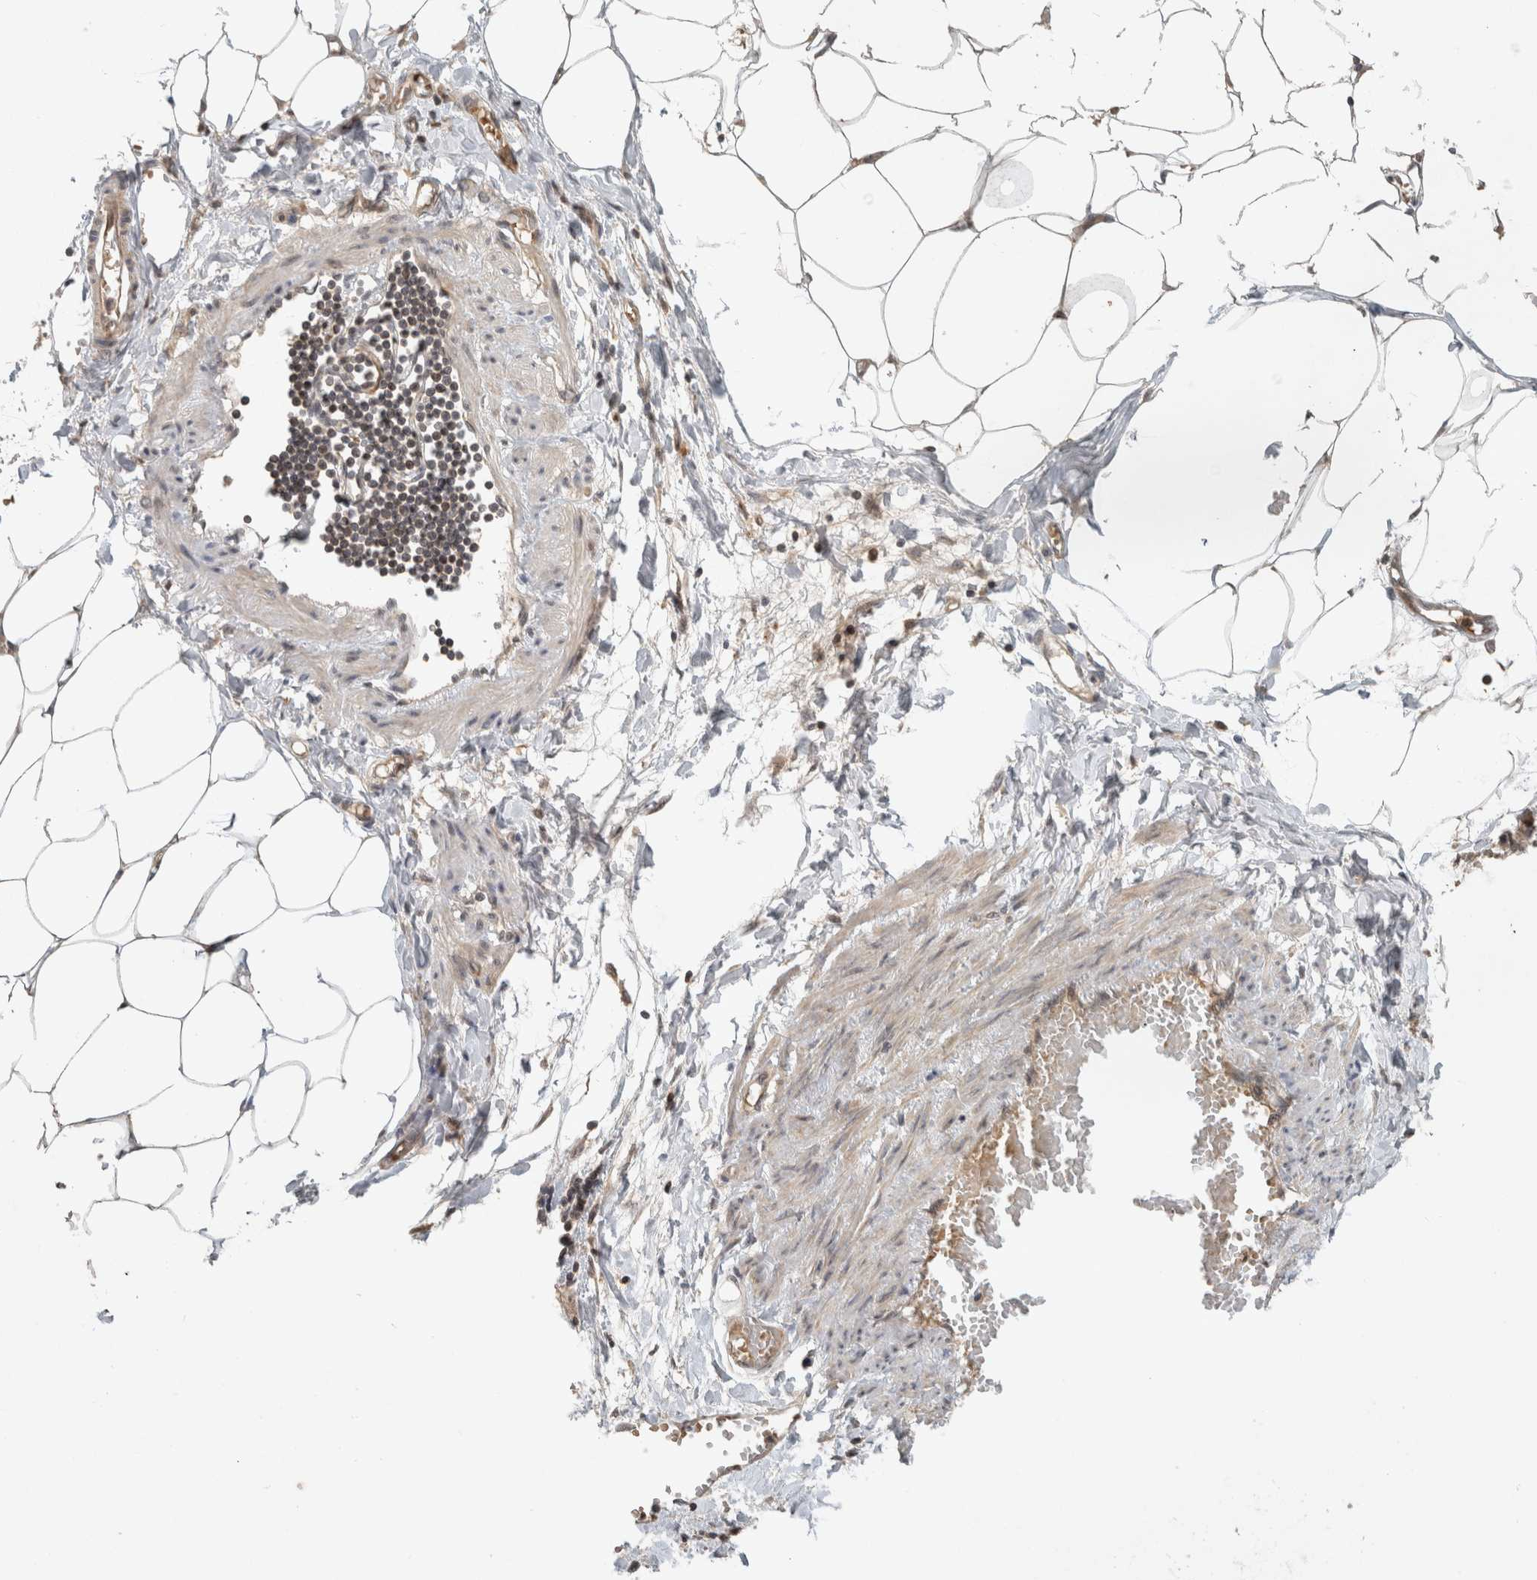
{"staining": {"intensity": "weak", "quantity": ">75%", "location": "cytoplasmic/membranous"}, "tissue": "adipose tissue", "cell_type": "Adipocytes", "image_type": "normal", "snomed": [{"axis": "morphology", "description": "Normal tissue, NOS"}, {"axis": "morphology", "description": "Adenocarcinoma, NOS"}, {"axis": "topography", "description": "Colon"}, {"axis": "topography", "description": "Peripheral nerve tissue"}], "caption": "High-magnification brightfield microscopy of benign adipose tissue stained with DAB (3,3'-diaminobenzidine) (brown) and counterstained with hematoxylin (blue). adipocytes exhibit weak cytoplasmic/membranous positivity is identified in approximately>75% of cells.", "gene": "CAAP1", "patient": {"sex": "male", "age": 14}}